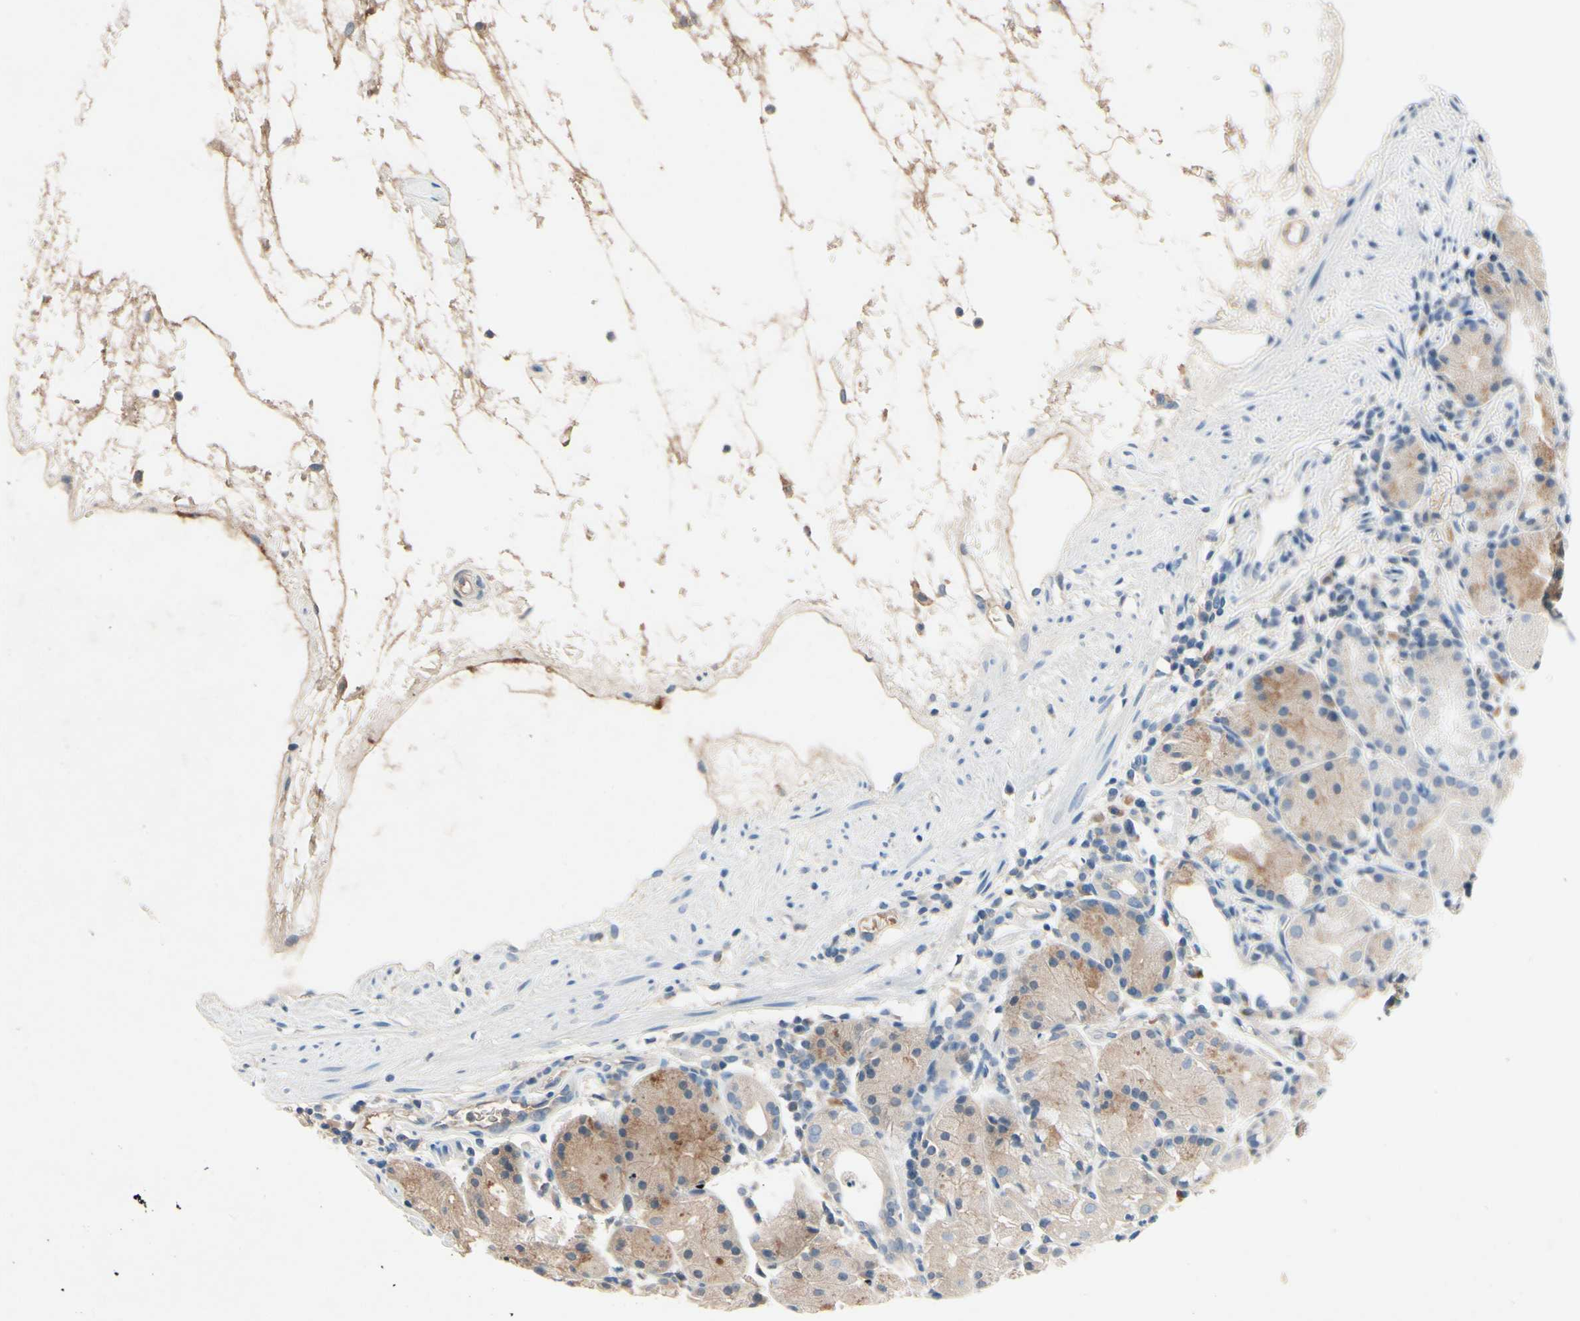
{"staining": {"intensity": "weak", "quantity": "25%-75%", "location": "cytoplasmic/membranous"}, "tissue": "stomach", "cell_type": "Glandular cells", "image_type": "normal", "snomed": [{"axis": "morphology", "description": "Normal tissue, NOS"}, {"axis": "topography", "description": "Stomach"}, {"axis": "topography", "description": "Stomach, lower"}], "caption": "High-magnification brightfield microscopy of normal stomach stained with DAB (3,3'-diaminobenzidine) (brown) and counterstained with hematoxylin (blue). glandular cells exhibit weak cytoplasmic/membranous staining is appreciated in about25%-75% of cells. Immunohistochemistry (ihc) stains the protein of interest in brown and the nuclei are stained blue.", "gene": "IL1RL1", "patient": {"sex": "female", "age": 75}}